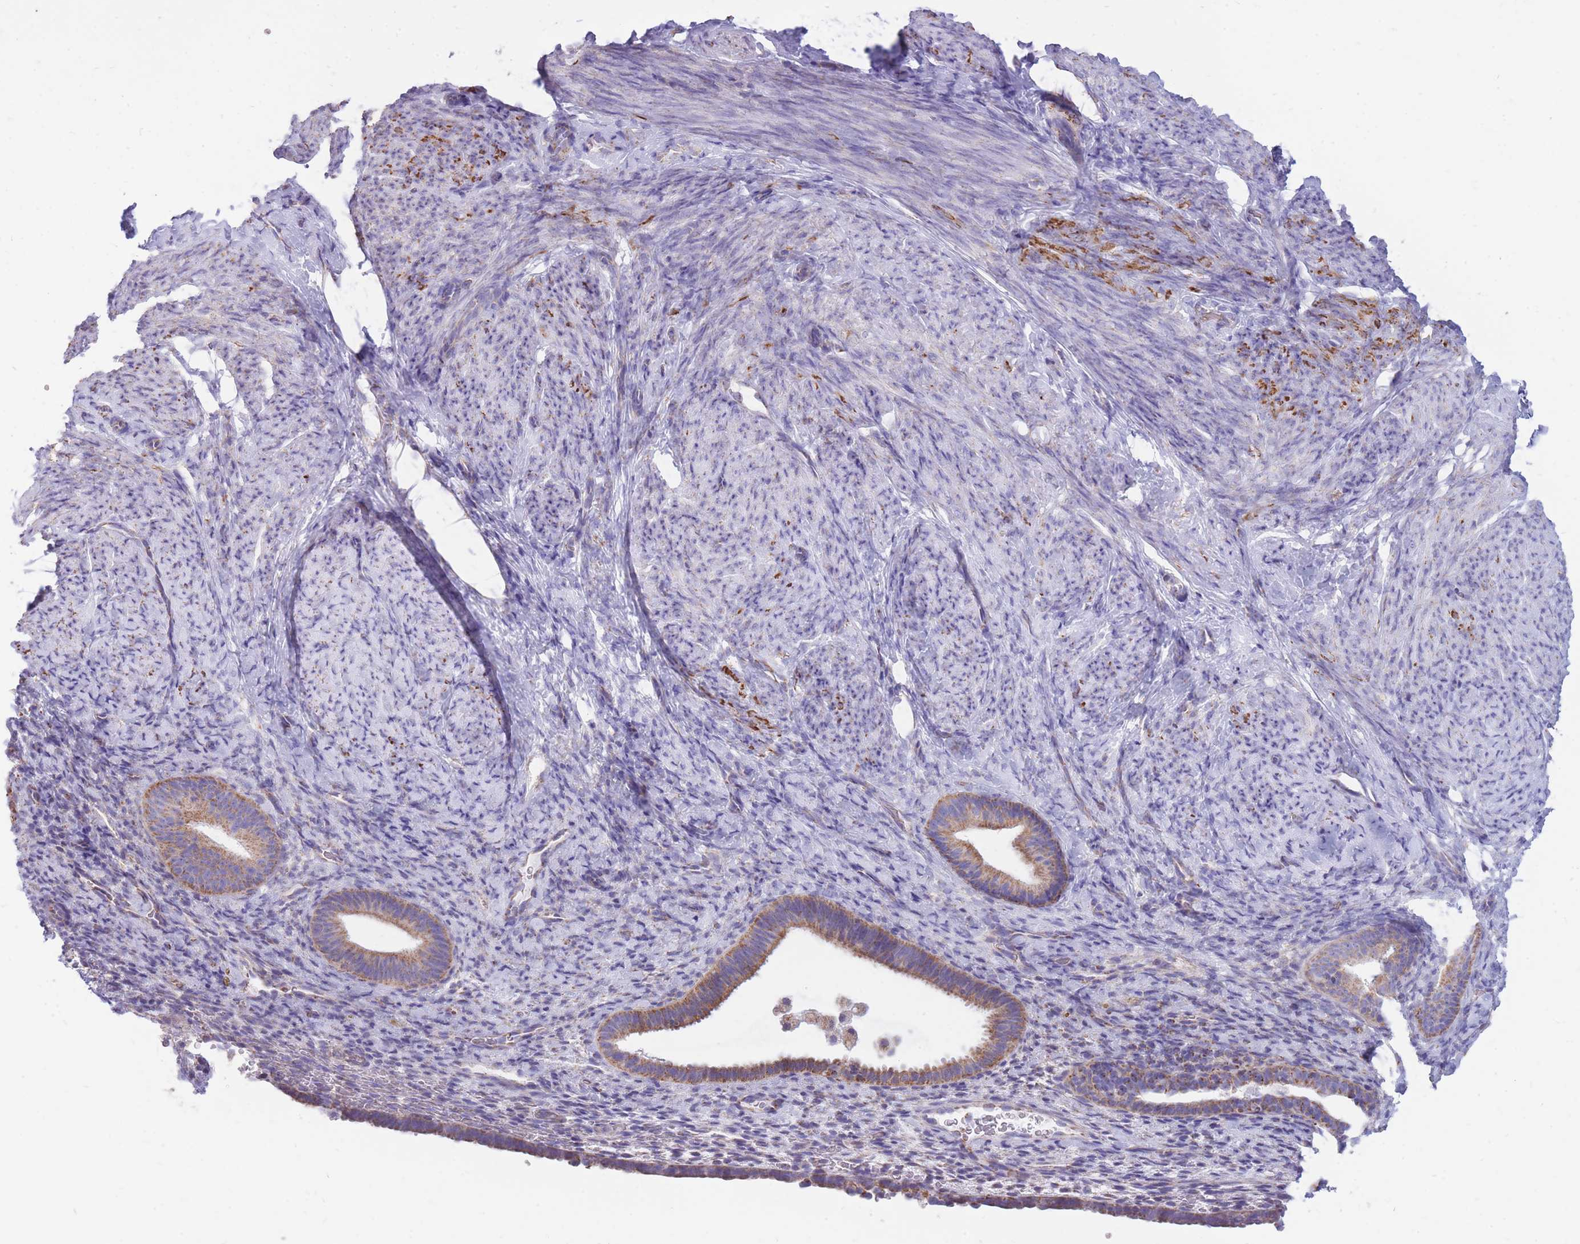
{"staining": {"intensity": "negative", "quantity": "none", "location": "none"}, "tissue": "endometrium", "cell_type": "Cells in endometrial stroma", "image_type": "normal", "snomed": [{"axis": "morphology", "description": "Normal tissue, NOS"}, {"axis": "topography", "description": "Endometrium"}], "caption": "Immunohistochemical staining of unremarkable human endometrium displays no significant staining in cells in endometrial stroma.", "gene": "PCSK1", "patient": {"sex": "female", "age": 65}}